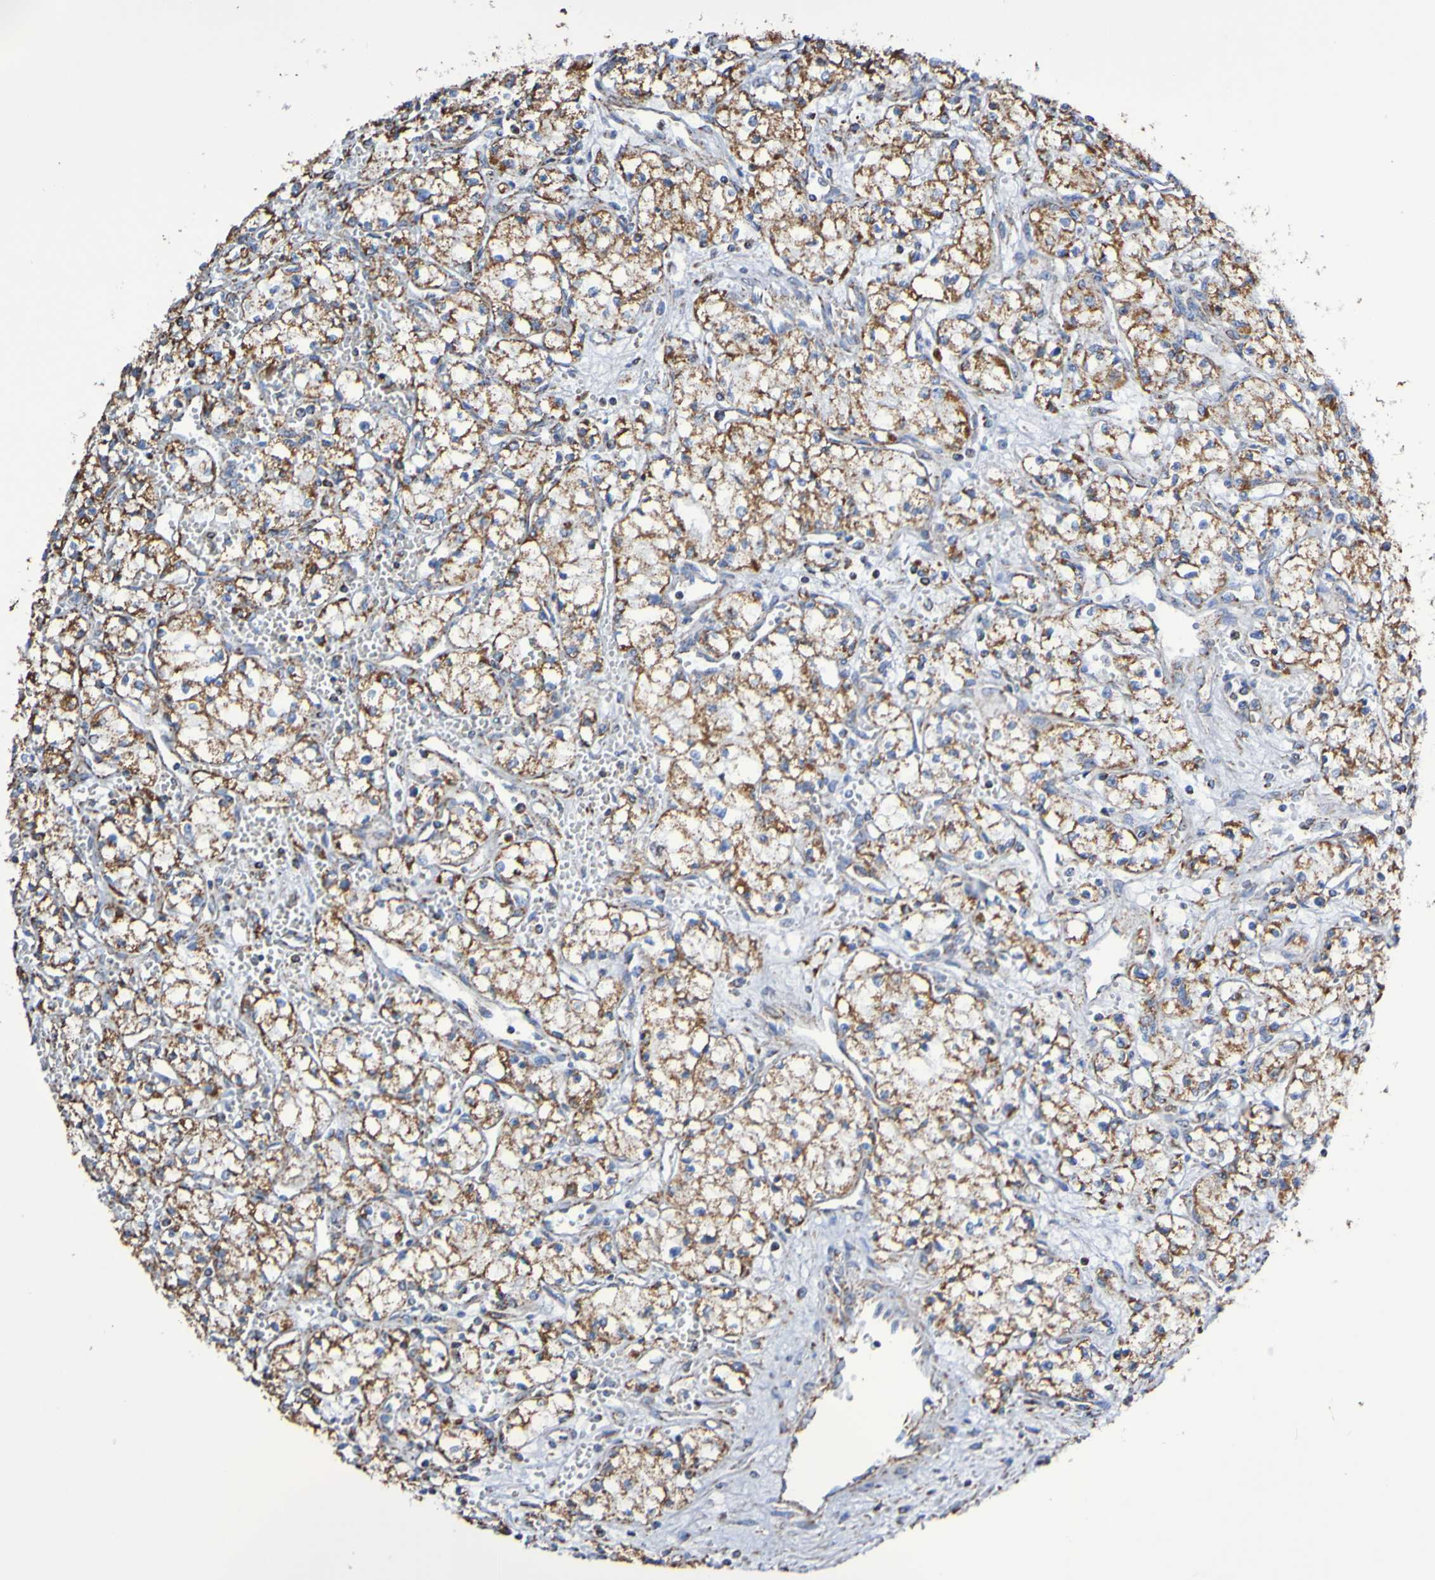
{"staining": {"intensity": "moderate", "quantity": ">75%", "location": "cytoplasmic/membranous"}, "tissue": "renal cancer", "cell_type": "Tumor cells", "image_type": "cancer", "snomed": [{"axis": "morphology", "description": "Normal tissue, NOS"}, {"axis": "morphology", "description": "Adenocarcinoma, NOS"}, {"axis": "topography", "description": "Kidney"}], "caption": "Renal cancer stained with IHC reveals moderate cytoplasmic/membranous staining in approximately >75% of tumor cells.", "gene": "IL18R1", "patient": {"sex": "male", "age": 59}}